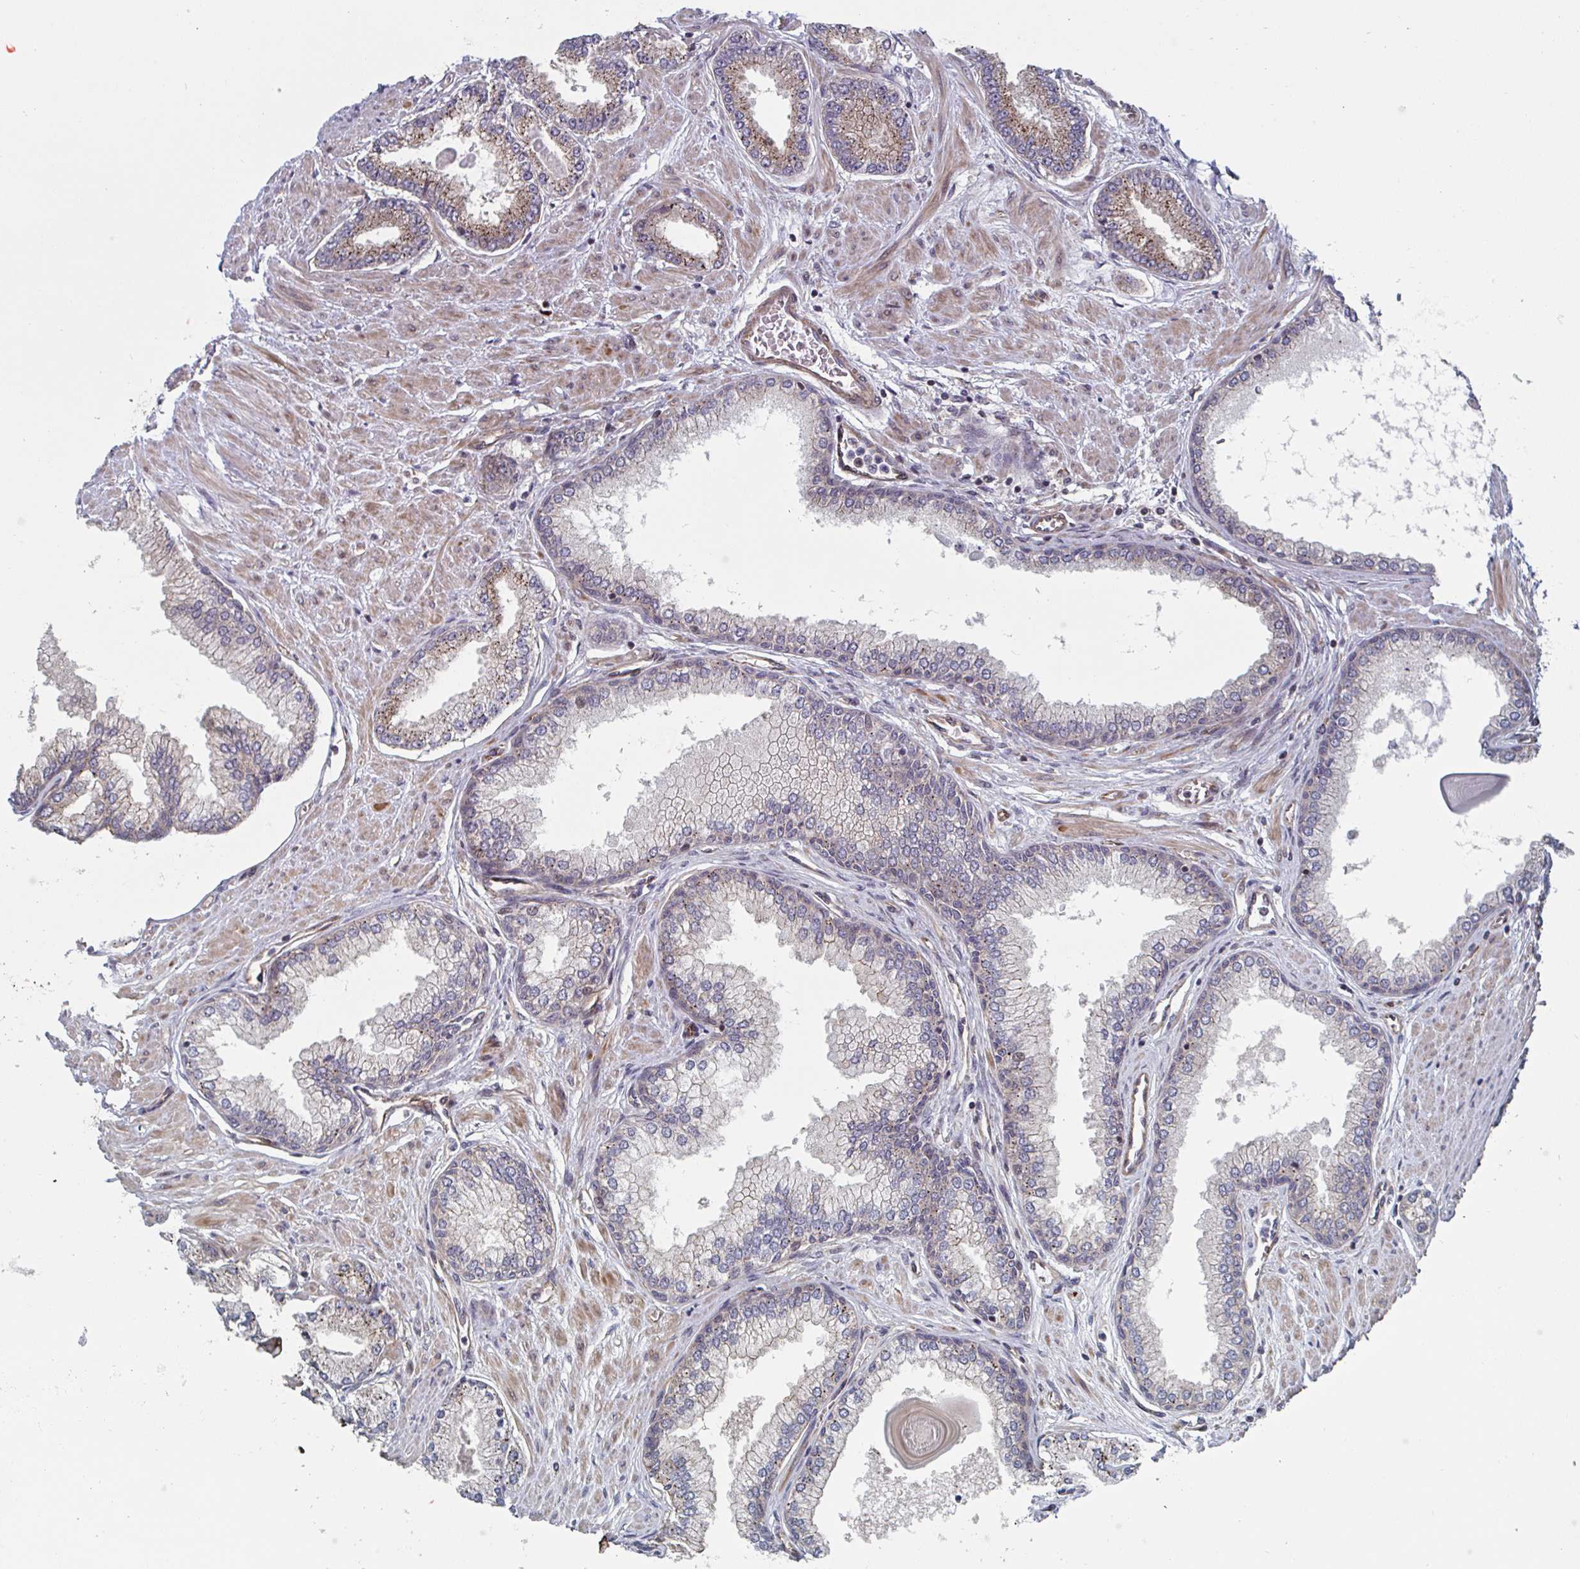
{"staining": {"intensity": "weak", "quantity": ">75%", "location": "cytoplasmic/membranous"}, "tissue": "prostate cancer", "cell_type": "Tumor cells", "image_type": "cancer", "snomed": [{"axis": "morphology", "description": "Adenocarcinoma, Low grade"}, {"axis": "topography", "description": "Prostate"}], "caption": "Prostate cancer (adenocarcinoma (low-grade)) stained with a brown dye shows weak cytoplasmic/membranous positive staining in approximately >75% of tumor cells.", "gene": "DVL3", "patient": {"sex": "male", "age": 67}}